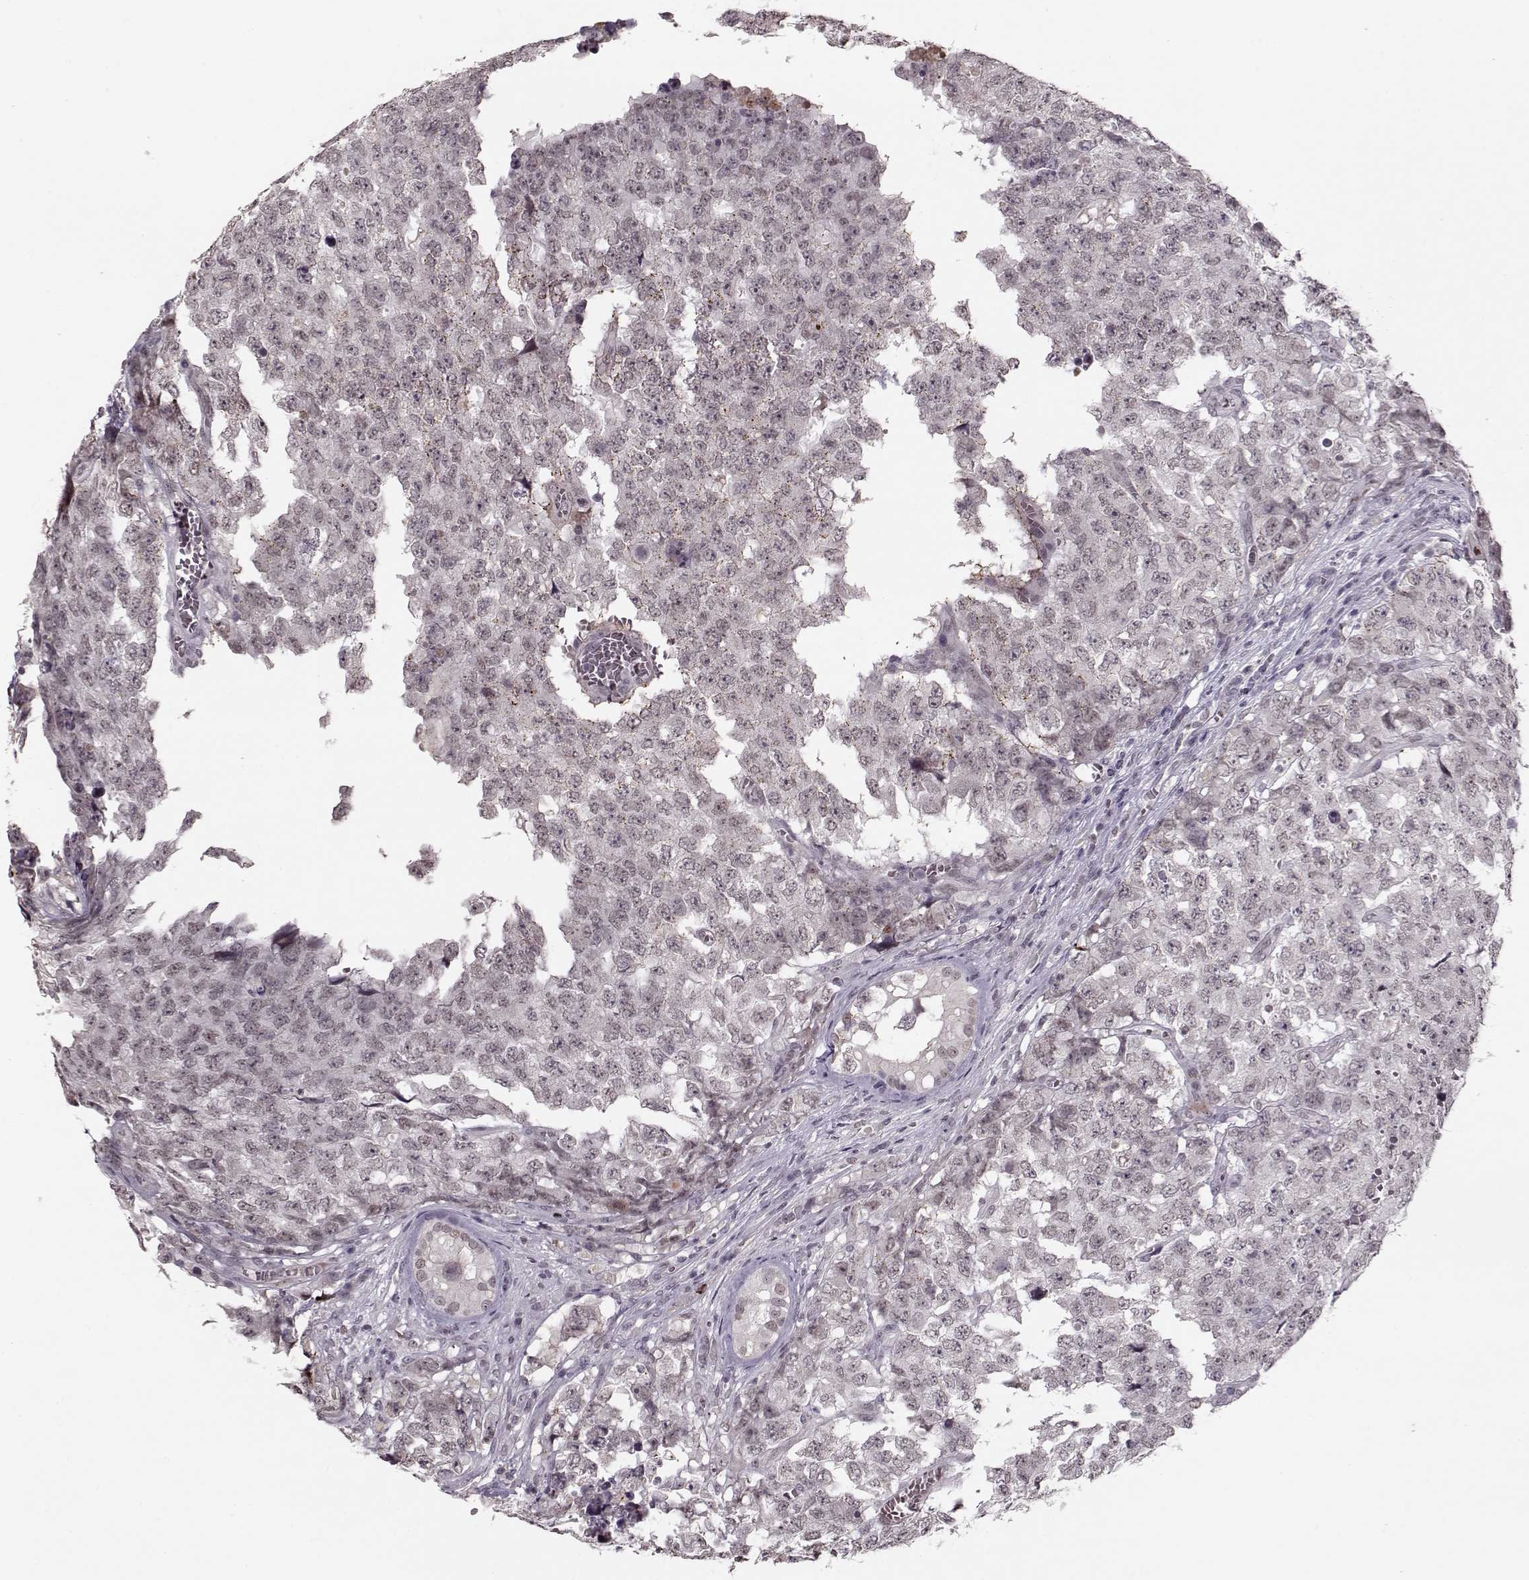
{"staining": {"intensity": "negative", "quantity": "none", "location": "none"}, "tissue": "testis cancer", "cell_type": "Tumor cells", "image_type": "cancer", "snomed": [{"axis": "morphology", "description": "Carcinoma, Embryonal, NOS"}, {"axis": "topography", "description": "Testis"}], "caption": "This is an immunohistochemistry (IHC) micrograph of human embryonal carcinoma (testis). There is no staining in tumor cells.", "gene": "DNAI3", "patient": {"sex": "male", "age": 23}}